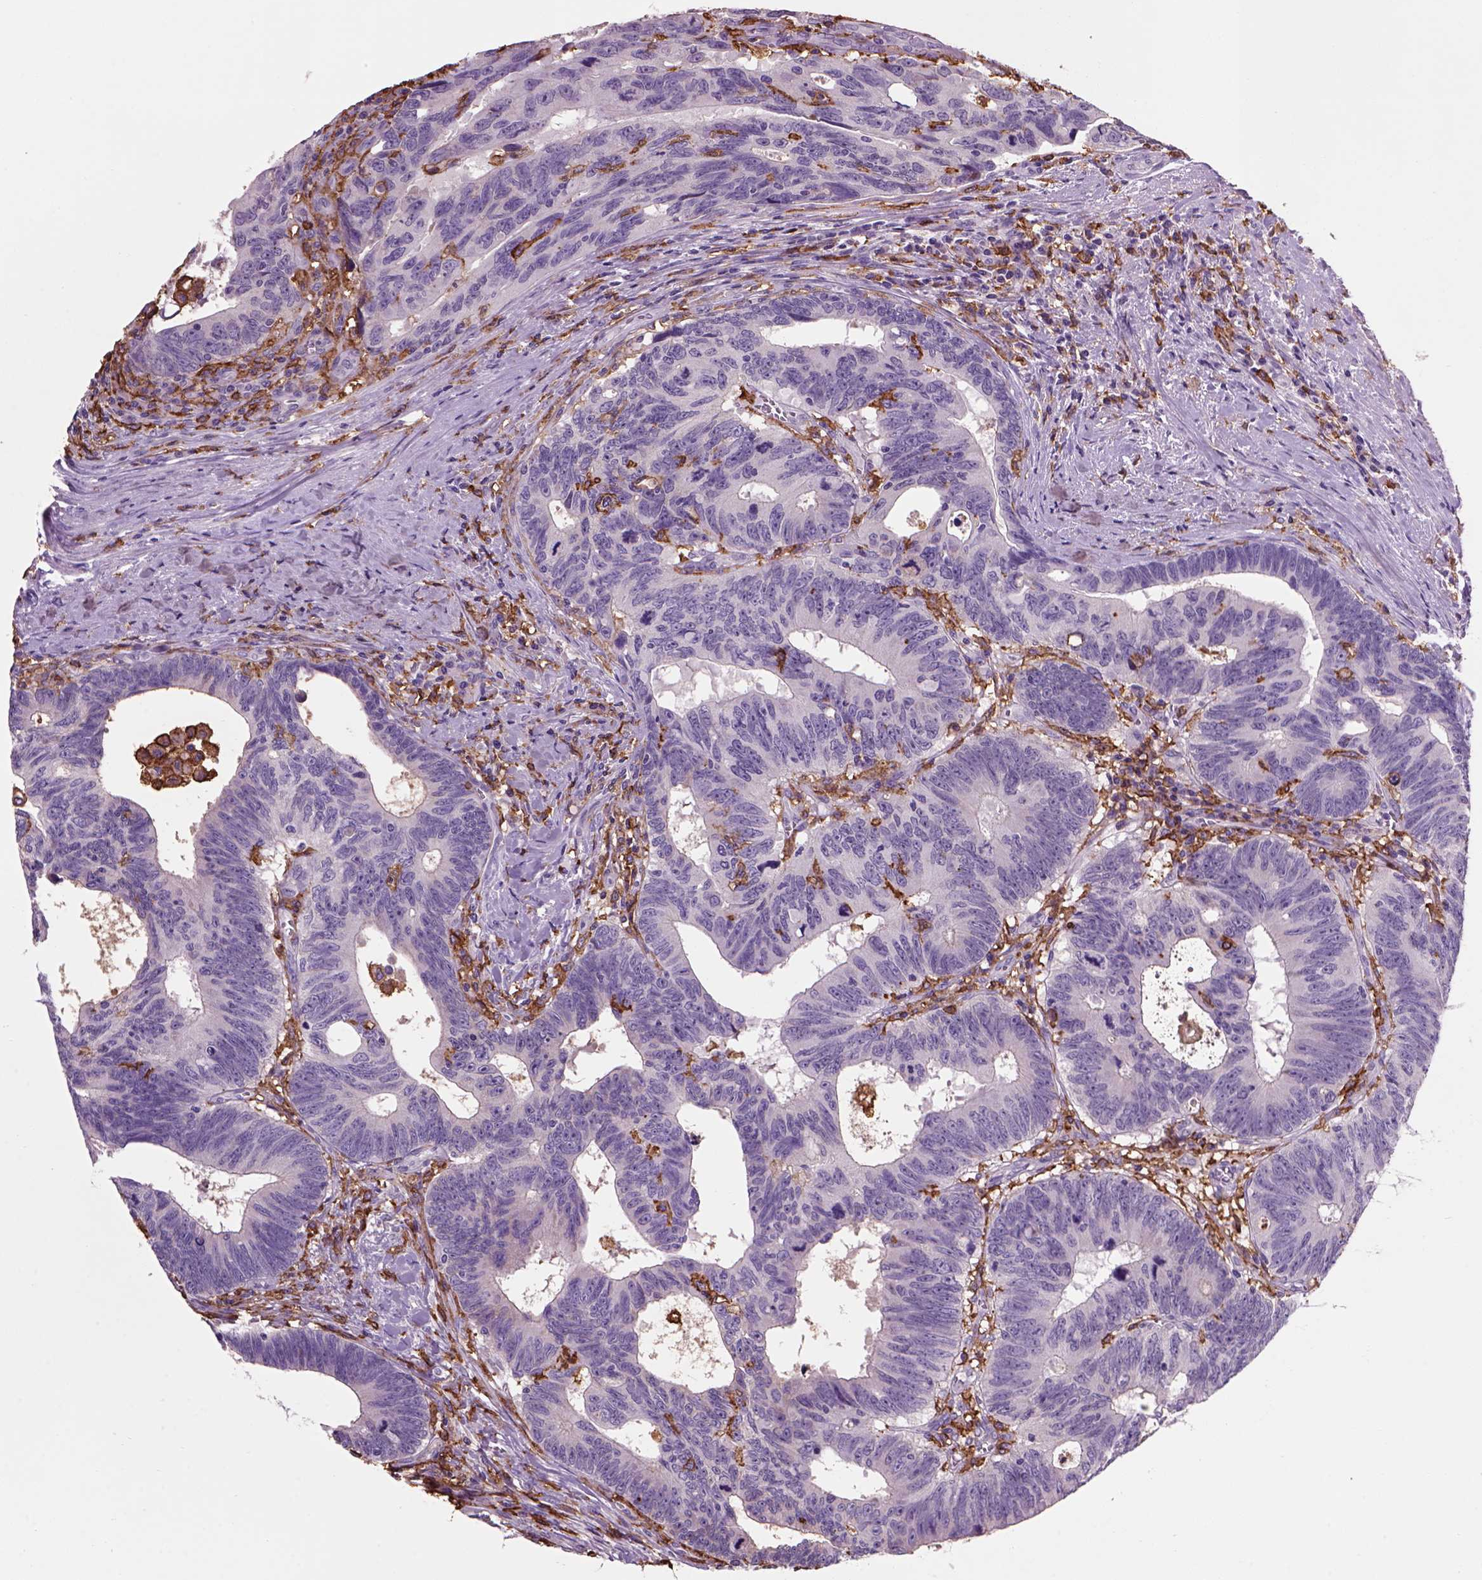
{"staining": {"intensity": "negative", "quantity": "none", "location": "none"}, "tissue": "colorectal cancer", "cell_type": "Tumor cells", "image_type": "cancer", "snomed": [{"axis": "morphology", "description": "Adenocarcinoma, NOS"}, {"axis": "topography", "description": "Colon"}], "caption": "This histopathology image is of colorectal adenocarcinoma stained with immunohistochemistry to label a protein in brown with the nuclei are counter-stained blue. There is no positivity in tumor cells.", "gene": "CD14", "patient": {"sex": "female", "age": 77}}